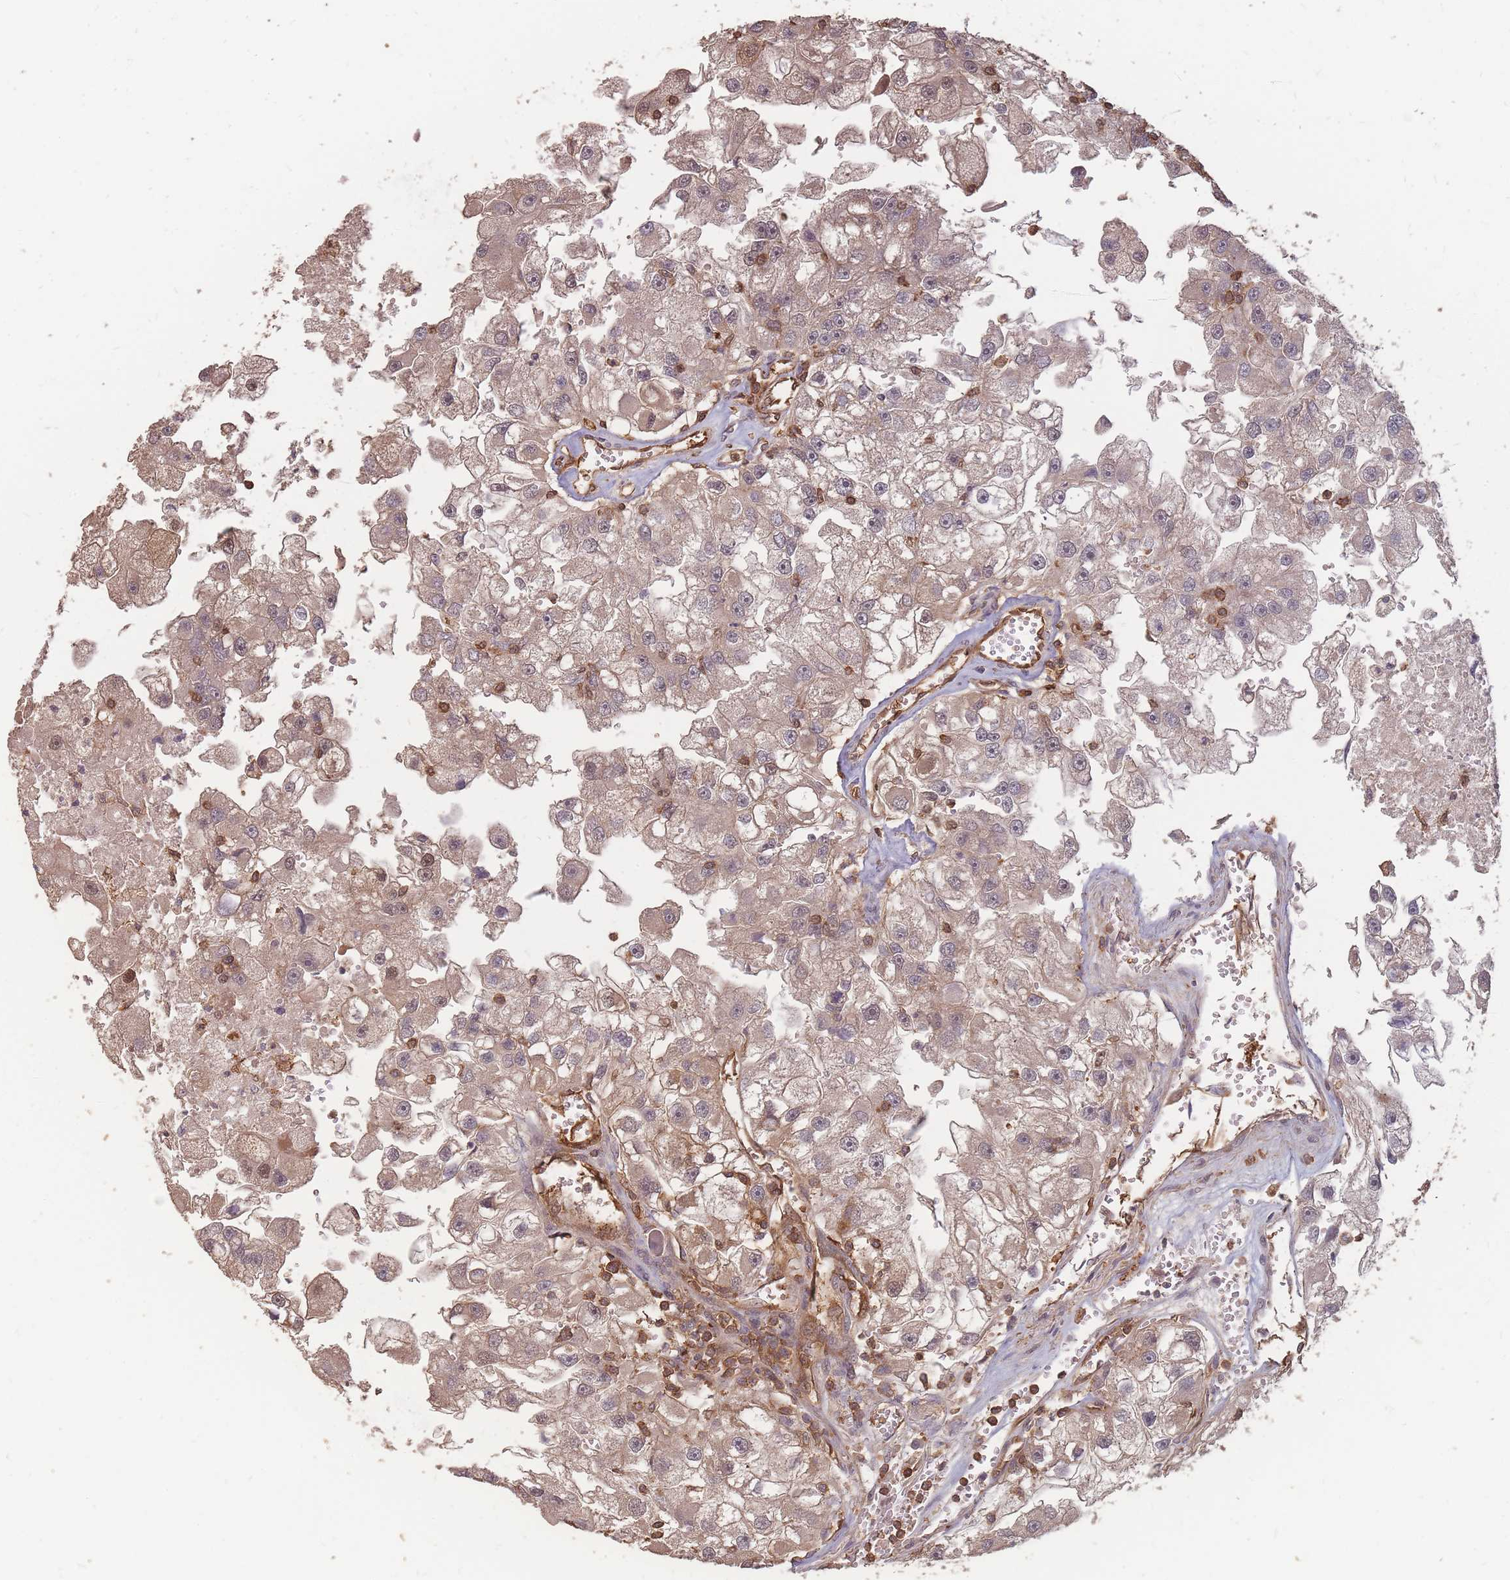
{"staining": {"intensity": "moderate", "quantity": ">75%", "location": "cytoplasmic/membranous"}, "tissue": "renal cancer", "cell_type": "Tumor cells", "image_type": "cancer", "snomed": [{"axis": "morphology", "description": "Adenocarcinoma, NOS"}, {"axis": "topography", "description": "Kidney"}], "caption": "Renal adenocarcinoma was stained to show a protein in brown. There is medium levels of moderate cytoplasmic/membranous staining in approximately >75% of tumor cells. The staining was performed using DAB (3,3'-diaminobenzidine) to visualize the protein expression in brown, while the nuclei were stained in blue with hematoxylin (Magnification: 20x).", "gene": "PLS3", "patient": {"sex": "male", "age": 63}}